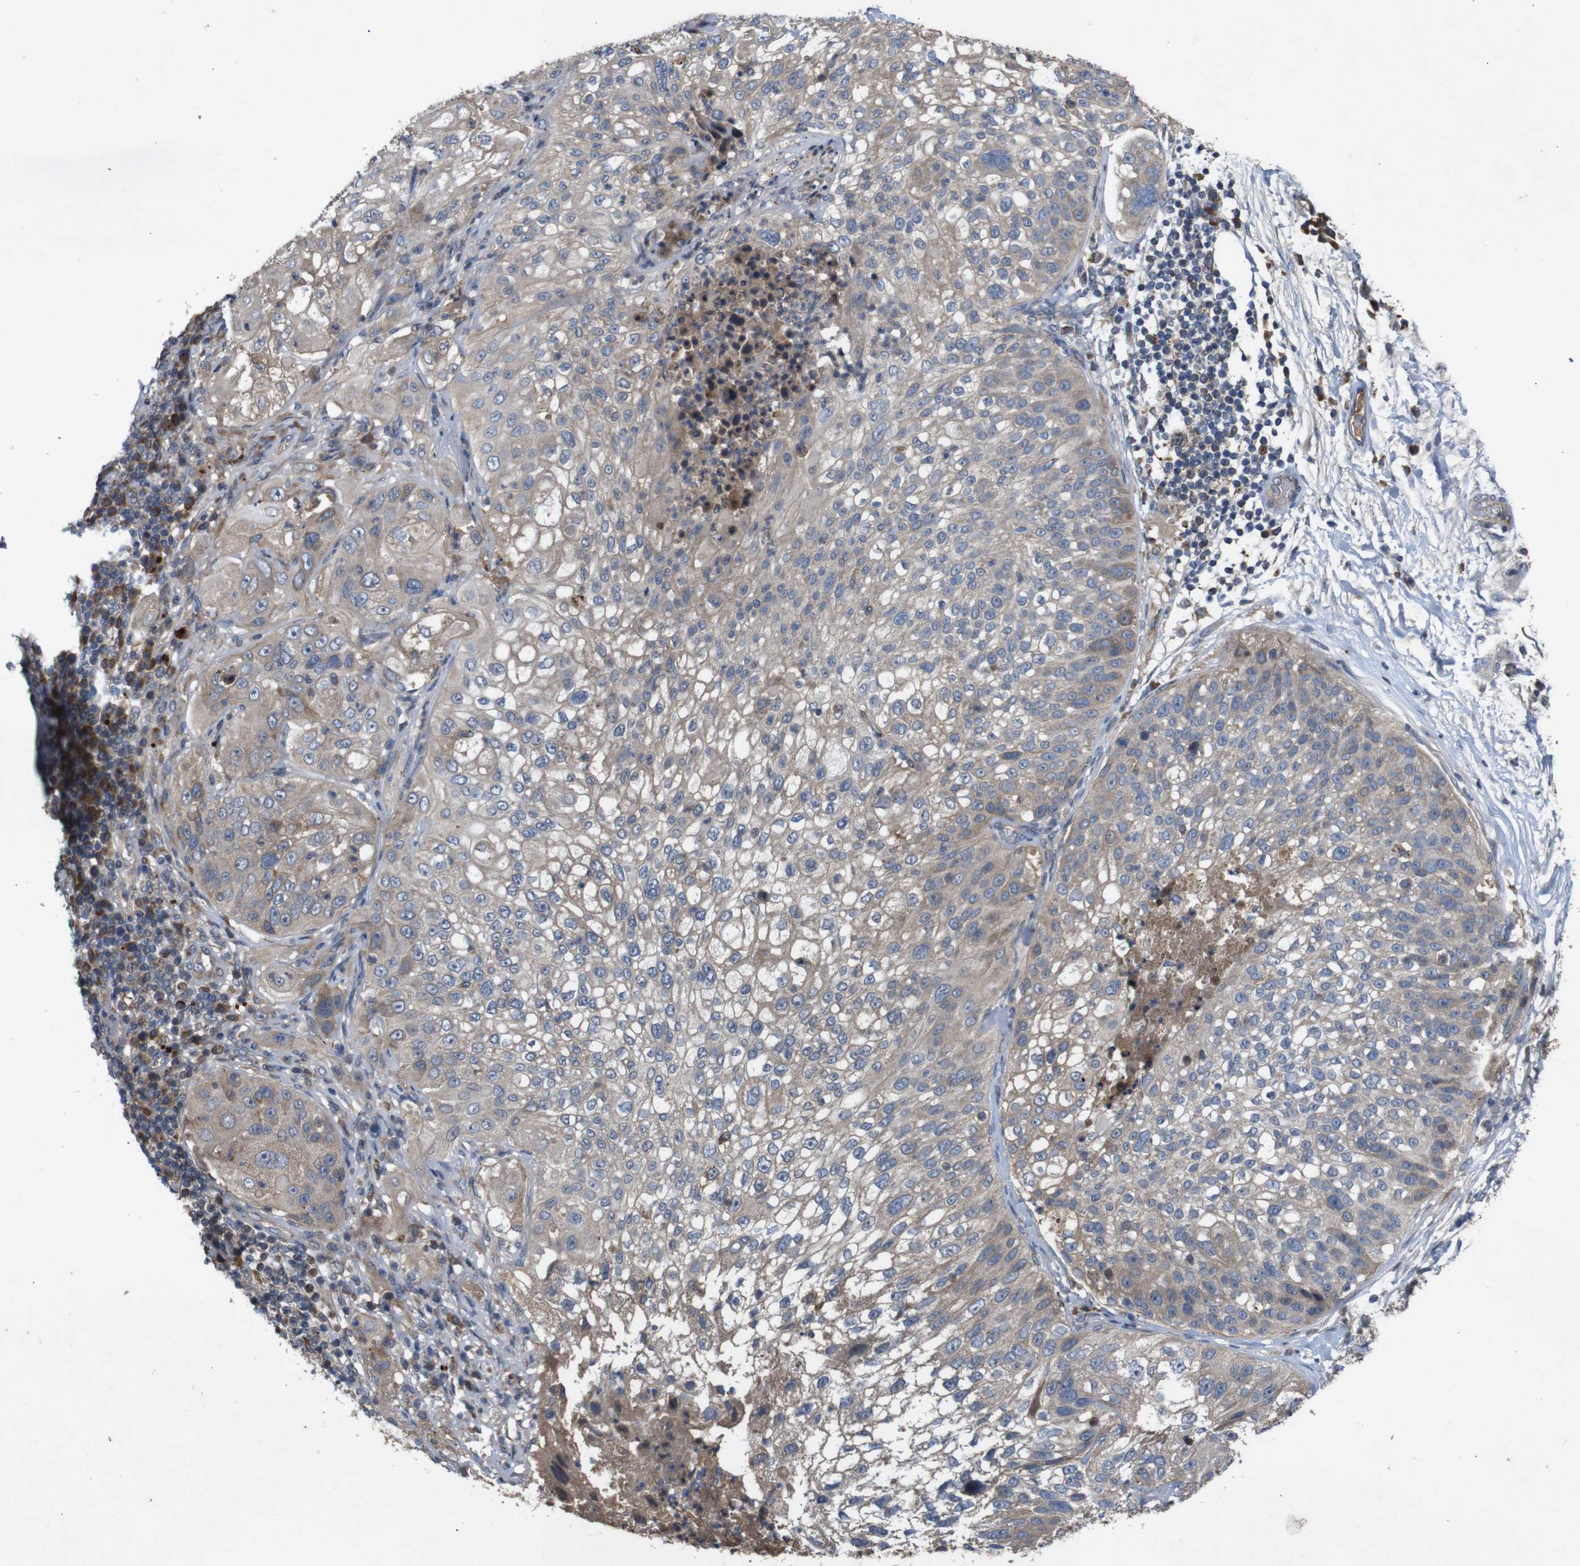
{"staining": {"intensity": "weak", "quantity": "25%-75%", "location": "cytoplasmic/membranous"}, "tissue": "lung cancer", "cell_type": "Tumor cells", "image_type": "cancer", "snomed": [{"axis": "morphology", "description": "Inflammation, NOS"}, {"axis": "morphology", "description": "Squamous cell carcinoma, NOS"}, {"axis": "topography", "description": "Lymph node"}, {"axis": "topography", "description": "Soft tissue"}, {"axis": "topography", "description": "Lung"}], "caption": "Protein expression analysis of human squamous cell carcinoma (lung) reveals weak cytoplasmic/membranous positivity in approximately 25%-75% of tumor cells. (DAB (3,3'-diaminobenzidine) IHC with brightfield microscopy, high magnification).", "gene": "PTPN1", "patient": {"sex": "male", "age": 66}}